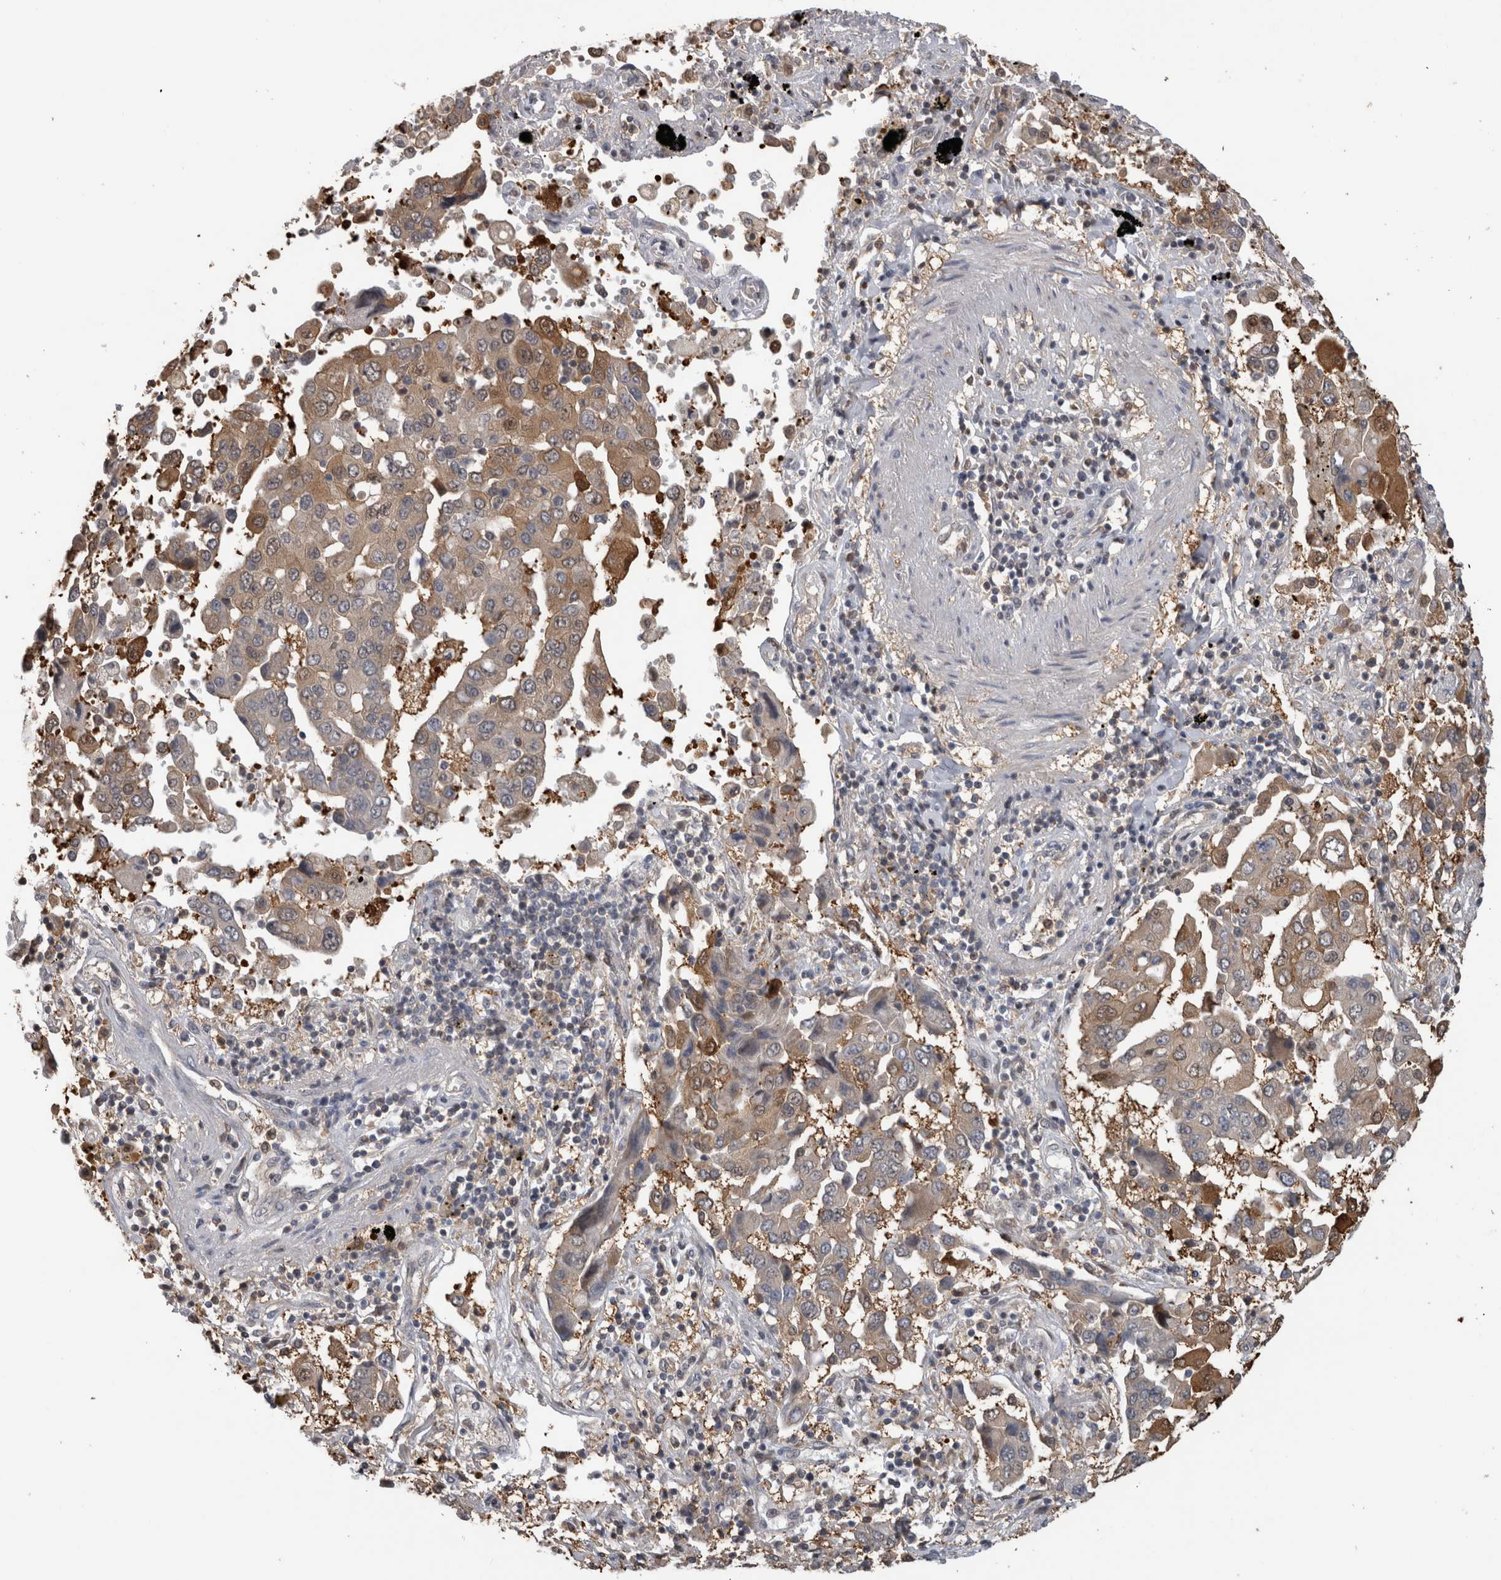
{"staining": {"intensity": "moderate", "quantity": ">75%", "location": "cytoplasmic/membranous"}, "tissue": "lung cancer", "cell_type": "Tumor cells", "image_type": "cancer", "snomed": [{"axis": "morphology", "description": "Adenocarcinoma, NOS"}, {"axis": "topography", "description": "Lung"}], "caption": "This micrograph reveals immunohistochemistry staining of human lung cancer (adenocarcinoma), with medium moderate cytoplasmic/membranous staining in approximately >75% of tumor cells.", "gene": "USH1G", "patient": {"sex": "female", "age": 65}}